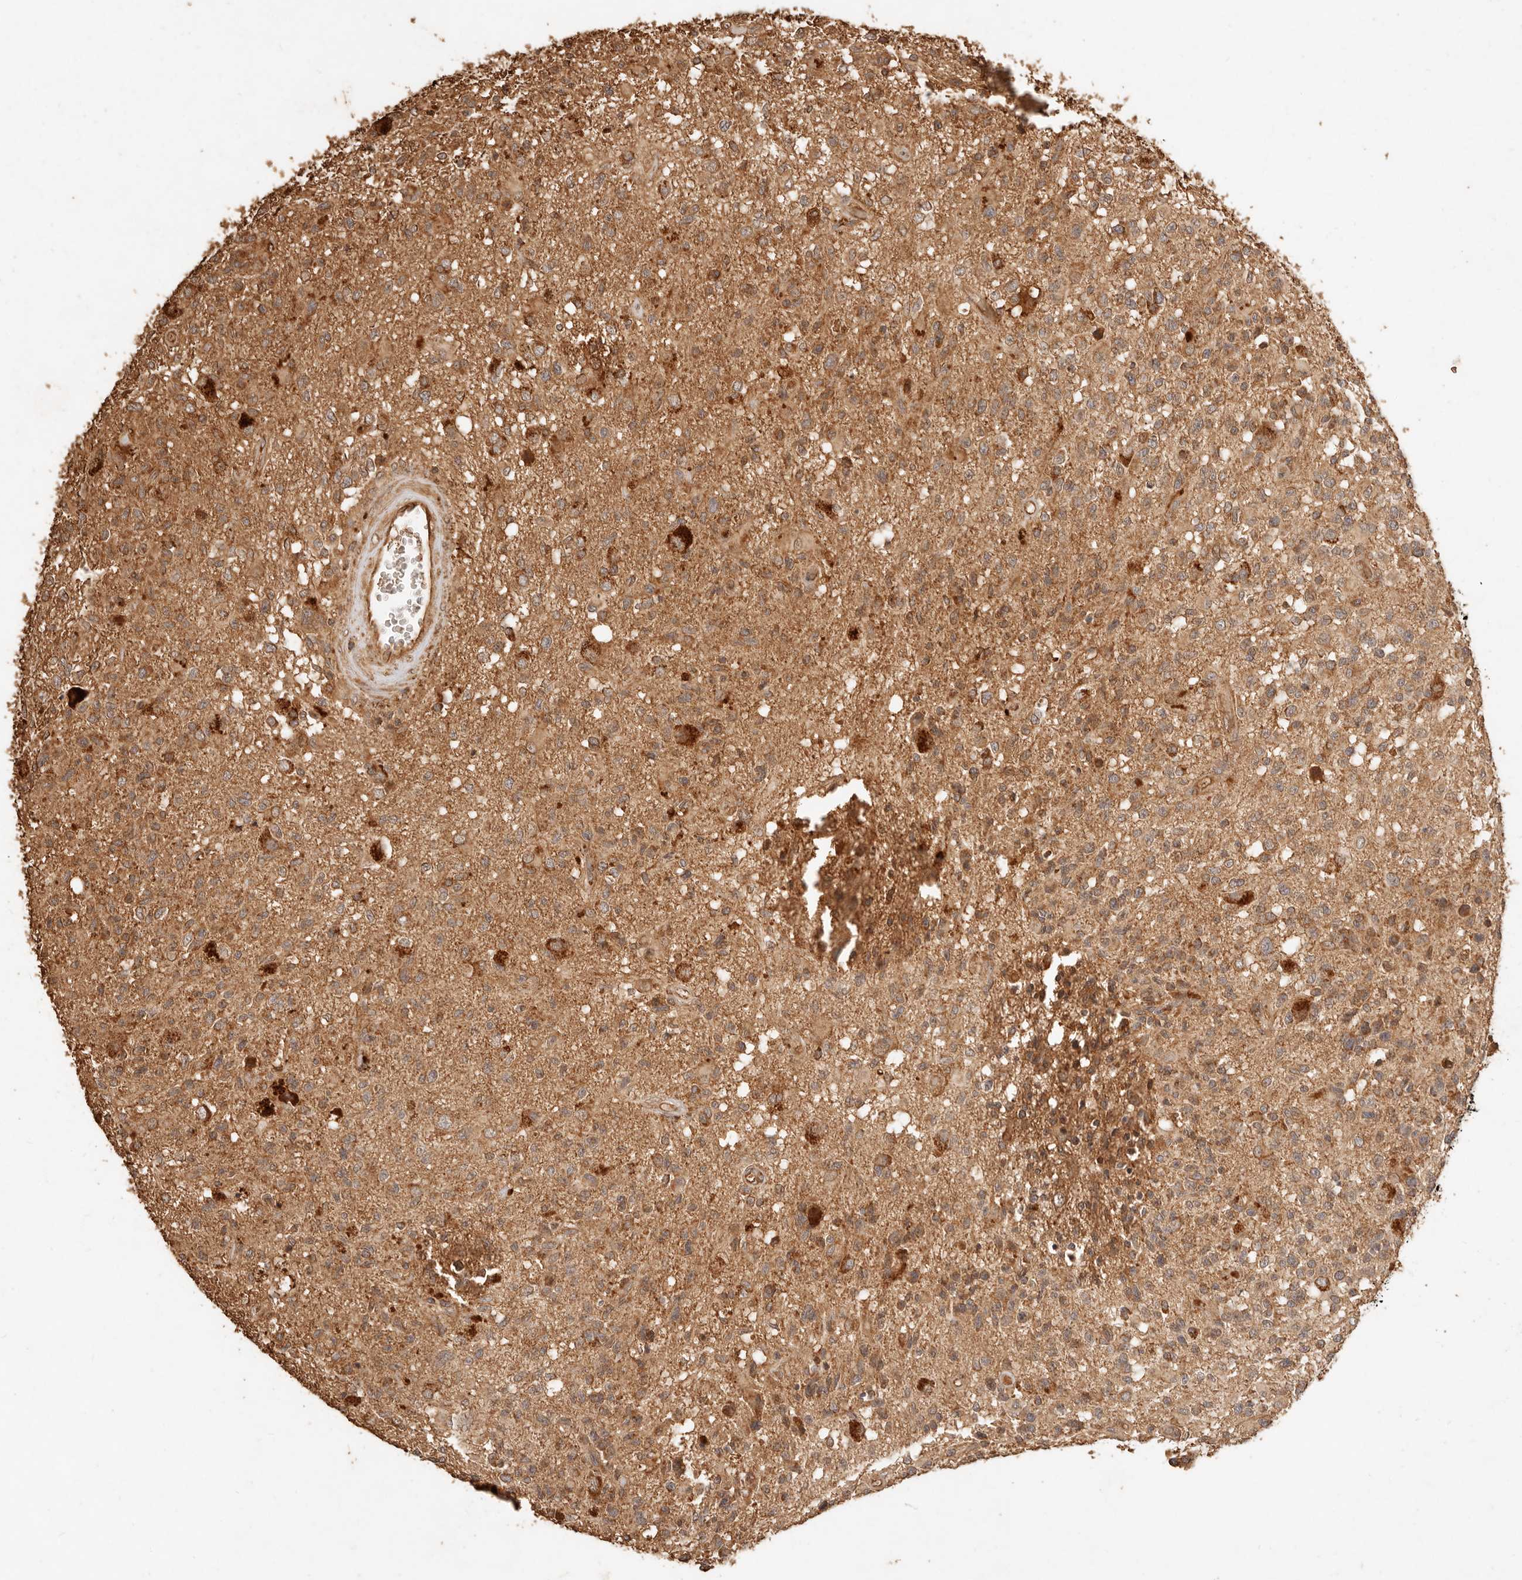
{"staining": {"intensity": "moderate", "quantity": ">75%", "location": "cytoplasmic/membranous"}, "tissue": "glioma", "cell_type": "Tumor cells", "image_type": "cancer", "snomed": [{"axis": "morphology", "description": "Glioma, malignant, High grade"}, {"axis": "morphology", "description": "Glioblastoma, NOS"}, {"axis": "topography", "description": "Brain"}], "caption": "Protein analysis of malignant glioma (high-grade) tissue displays moderate cytoplasmic/membranous positivity in about >75% of tumor cells.", "gene": "FAM180B", "patient": {"sex": "male", "age": 60}}